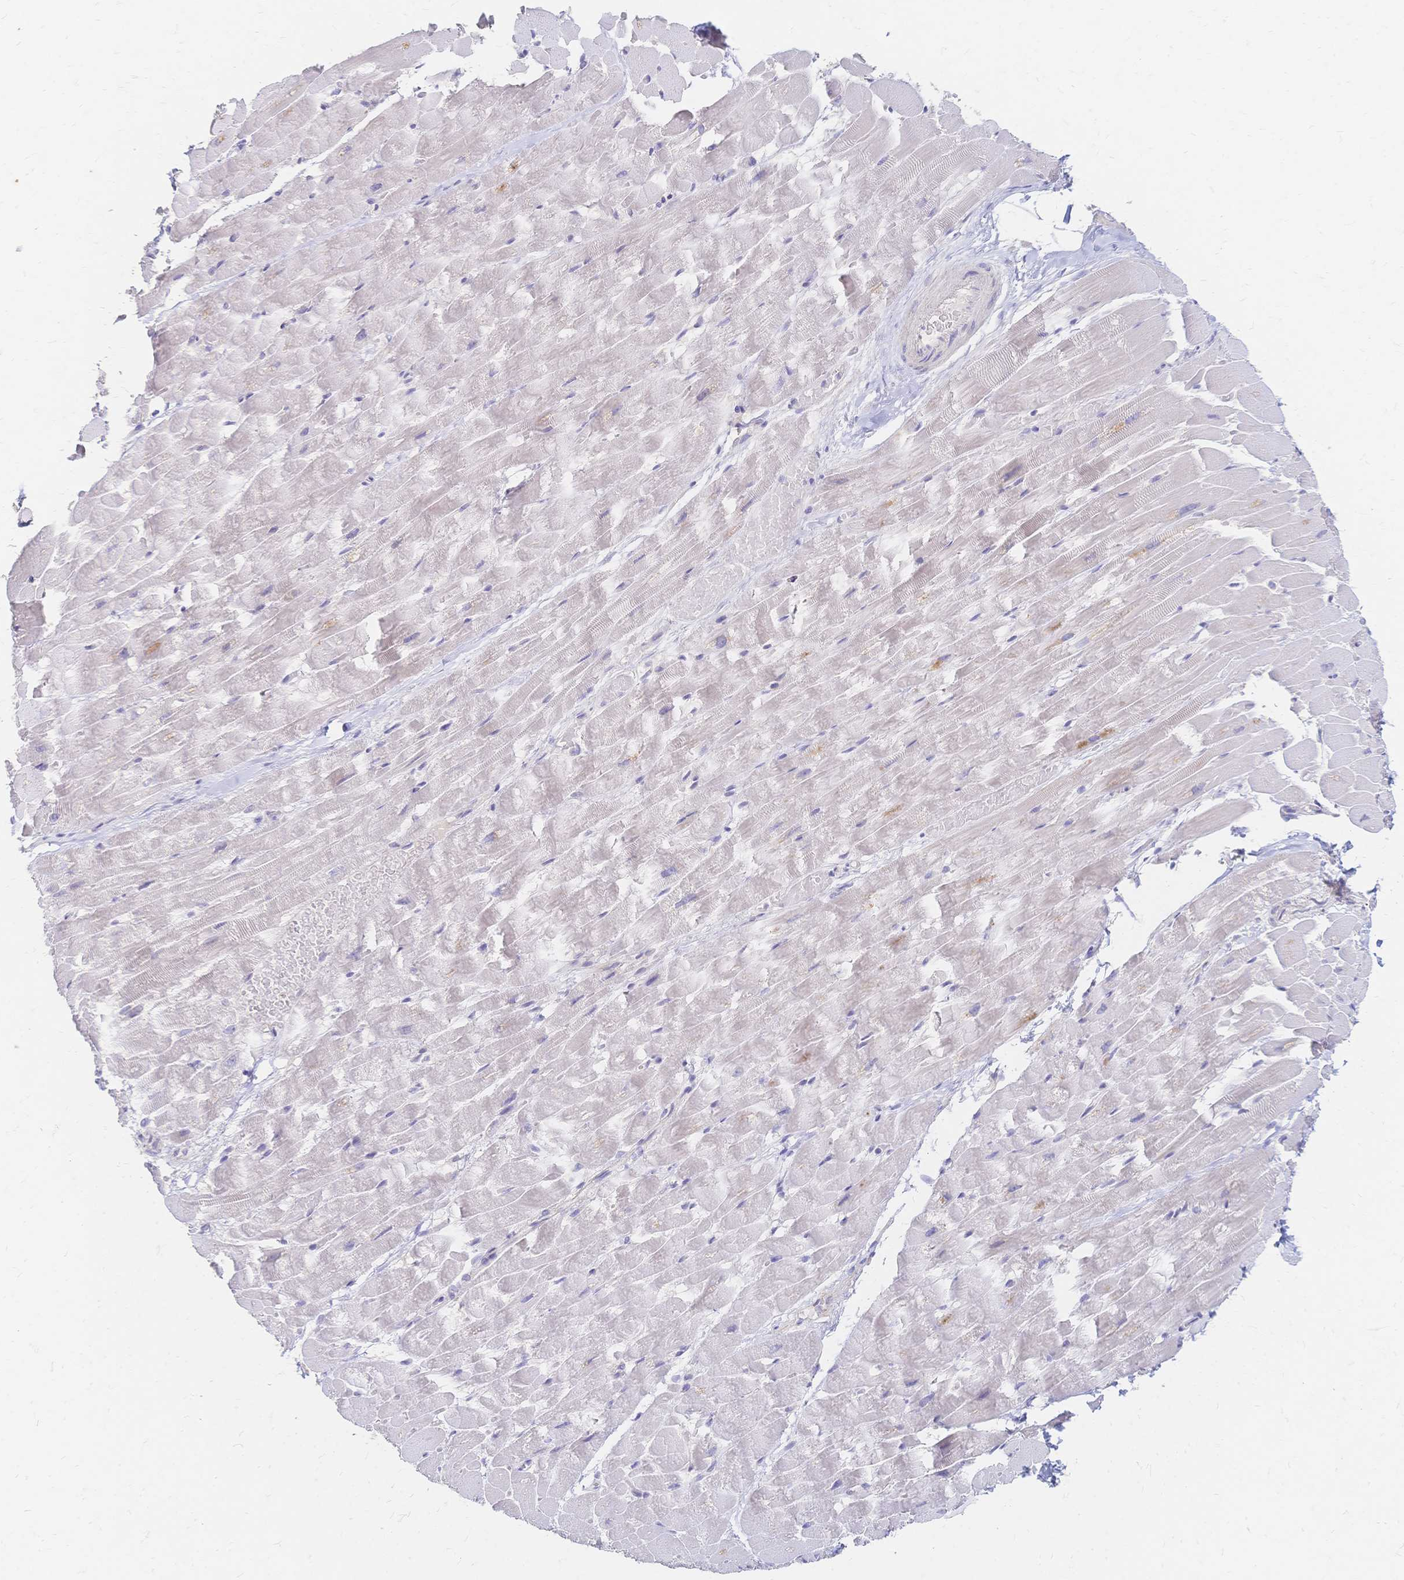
{"staining": {"intensity": "negative", "quantity": "none", "location": "none"}, "tissue": "heart muscle", "cell_type": "Cardiomyocytes", "image_type": "normal", "snomed": [{"axis": "morphology", "description": "Normal tissue, NOS"}, {"axis": "topography", "description": "Heart"}], "caption": "Human heart muscle stained for a protein using immunohistochemistry exhibits no positivity in cardiomyocytes.", "gene": "VWC2L", "patient": {"sex": "male", "age": 37}}